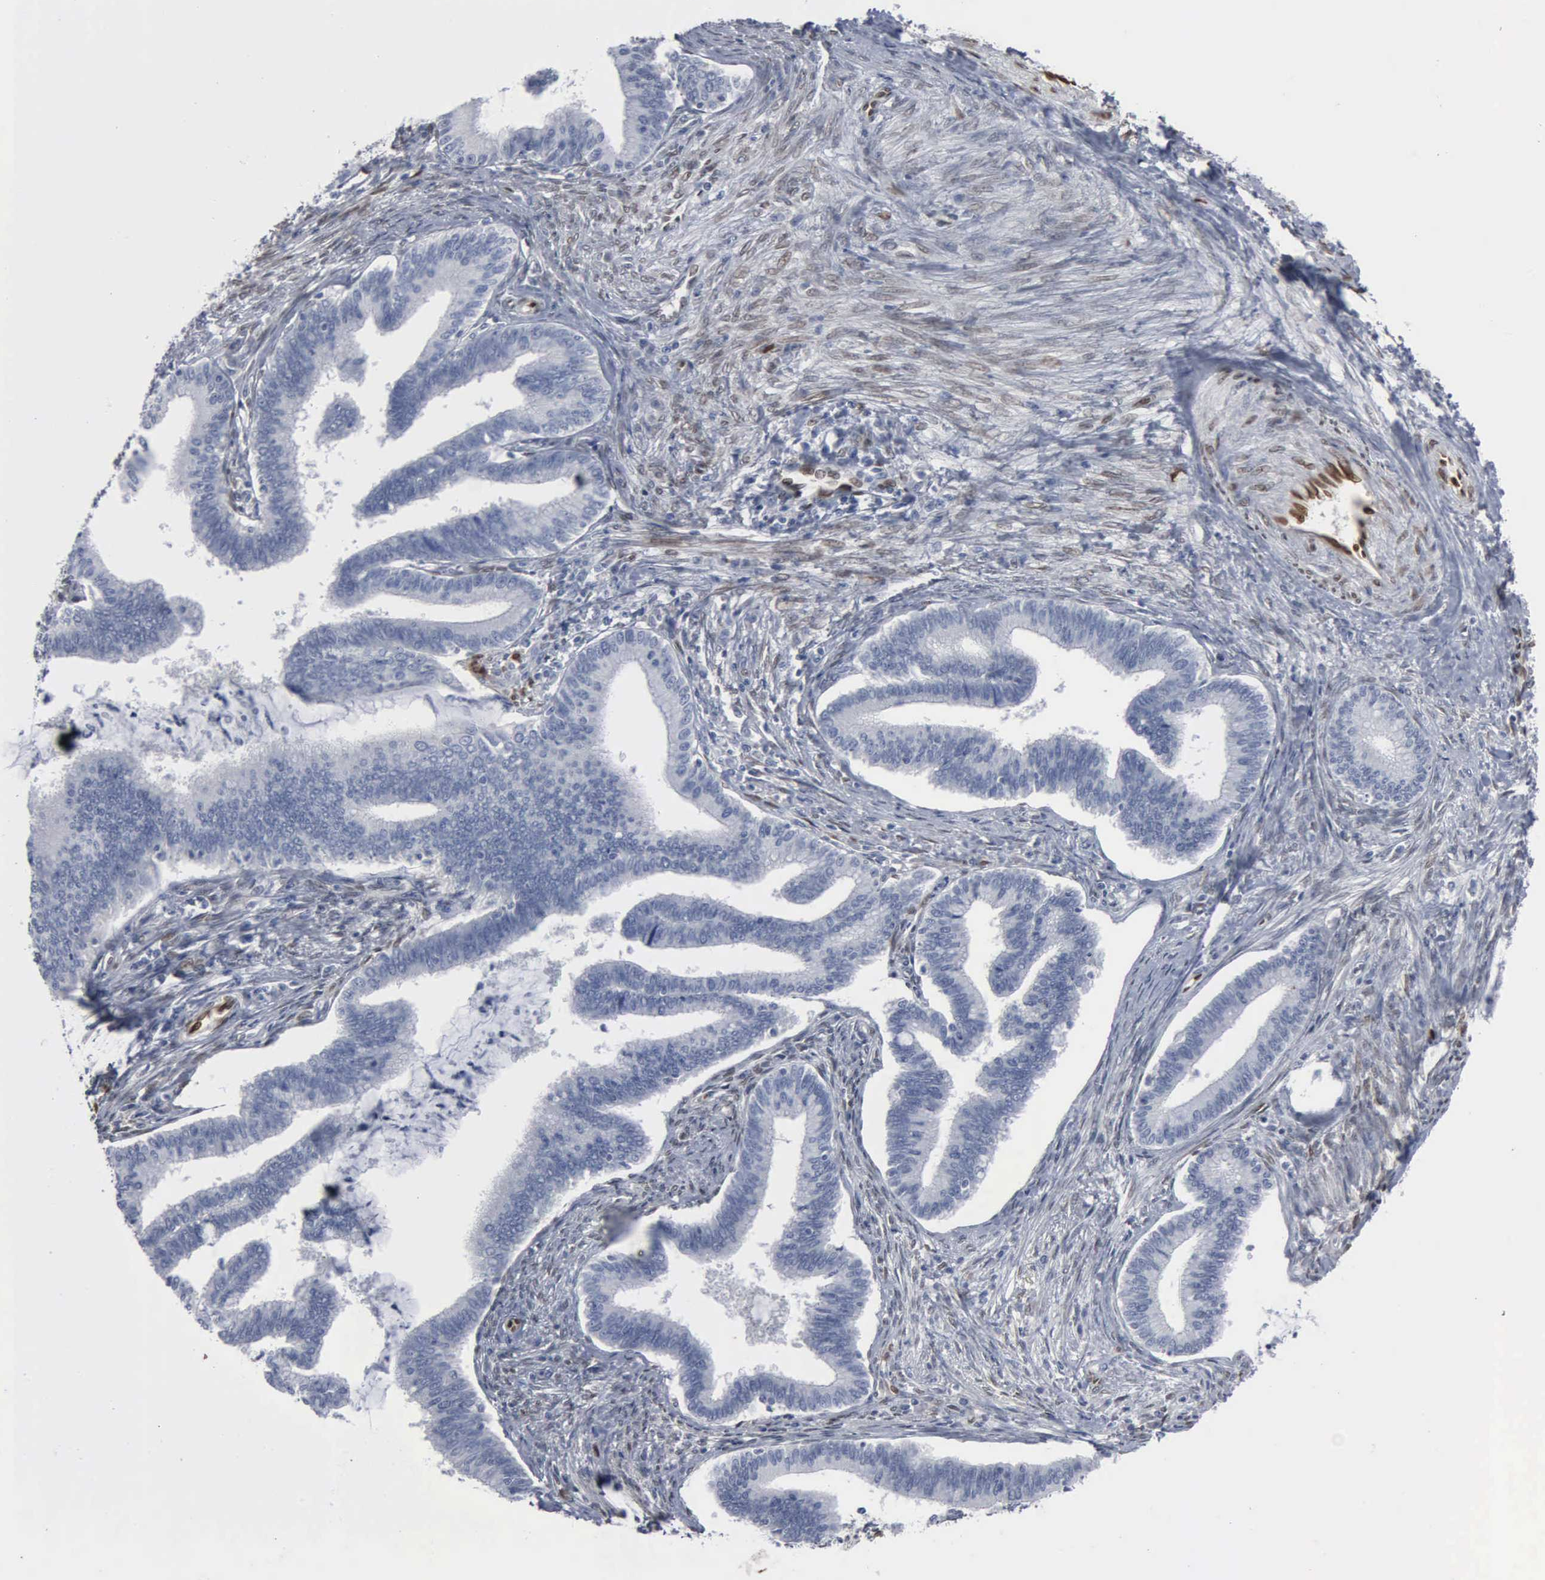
{"staining": {"intensity": "negative", "quantity": "none", "location": "none"}, "tissue": "cervical cancer", "cell_type": "Tumor cells", "image_type": "cancer", "snomed": [{"axis": "morphology", "description": "Adenocarcinoma, NOS"}, {"axis": "topography", "description": "Cervix"}], "caption": "High magnification brightfield microscopy of adenocarcinoma (cervical) stained with DAB (3,3'-diaminobenzidine) (brown) and counterstained with hematoxylin (blue): tumor cells show no significant staining.", "gene": "FGF2", "patient": {"sex": "female", "age": 36}}